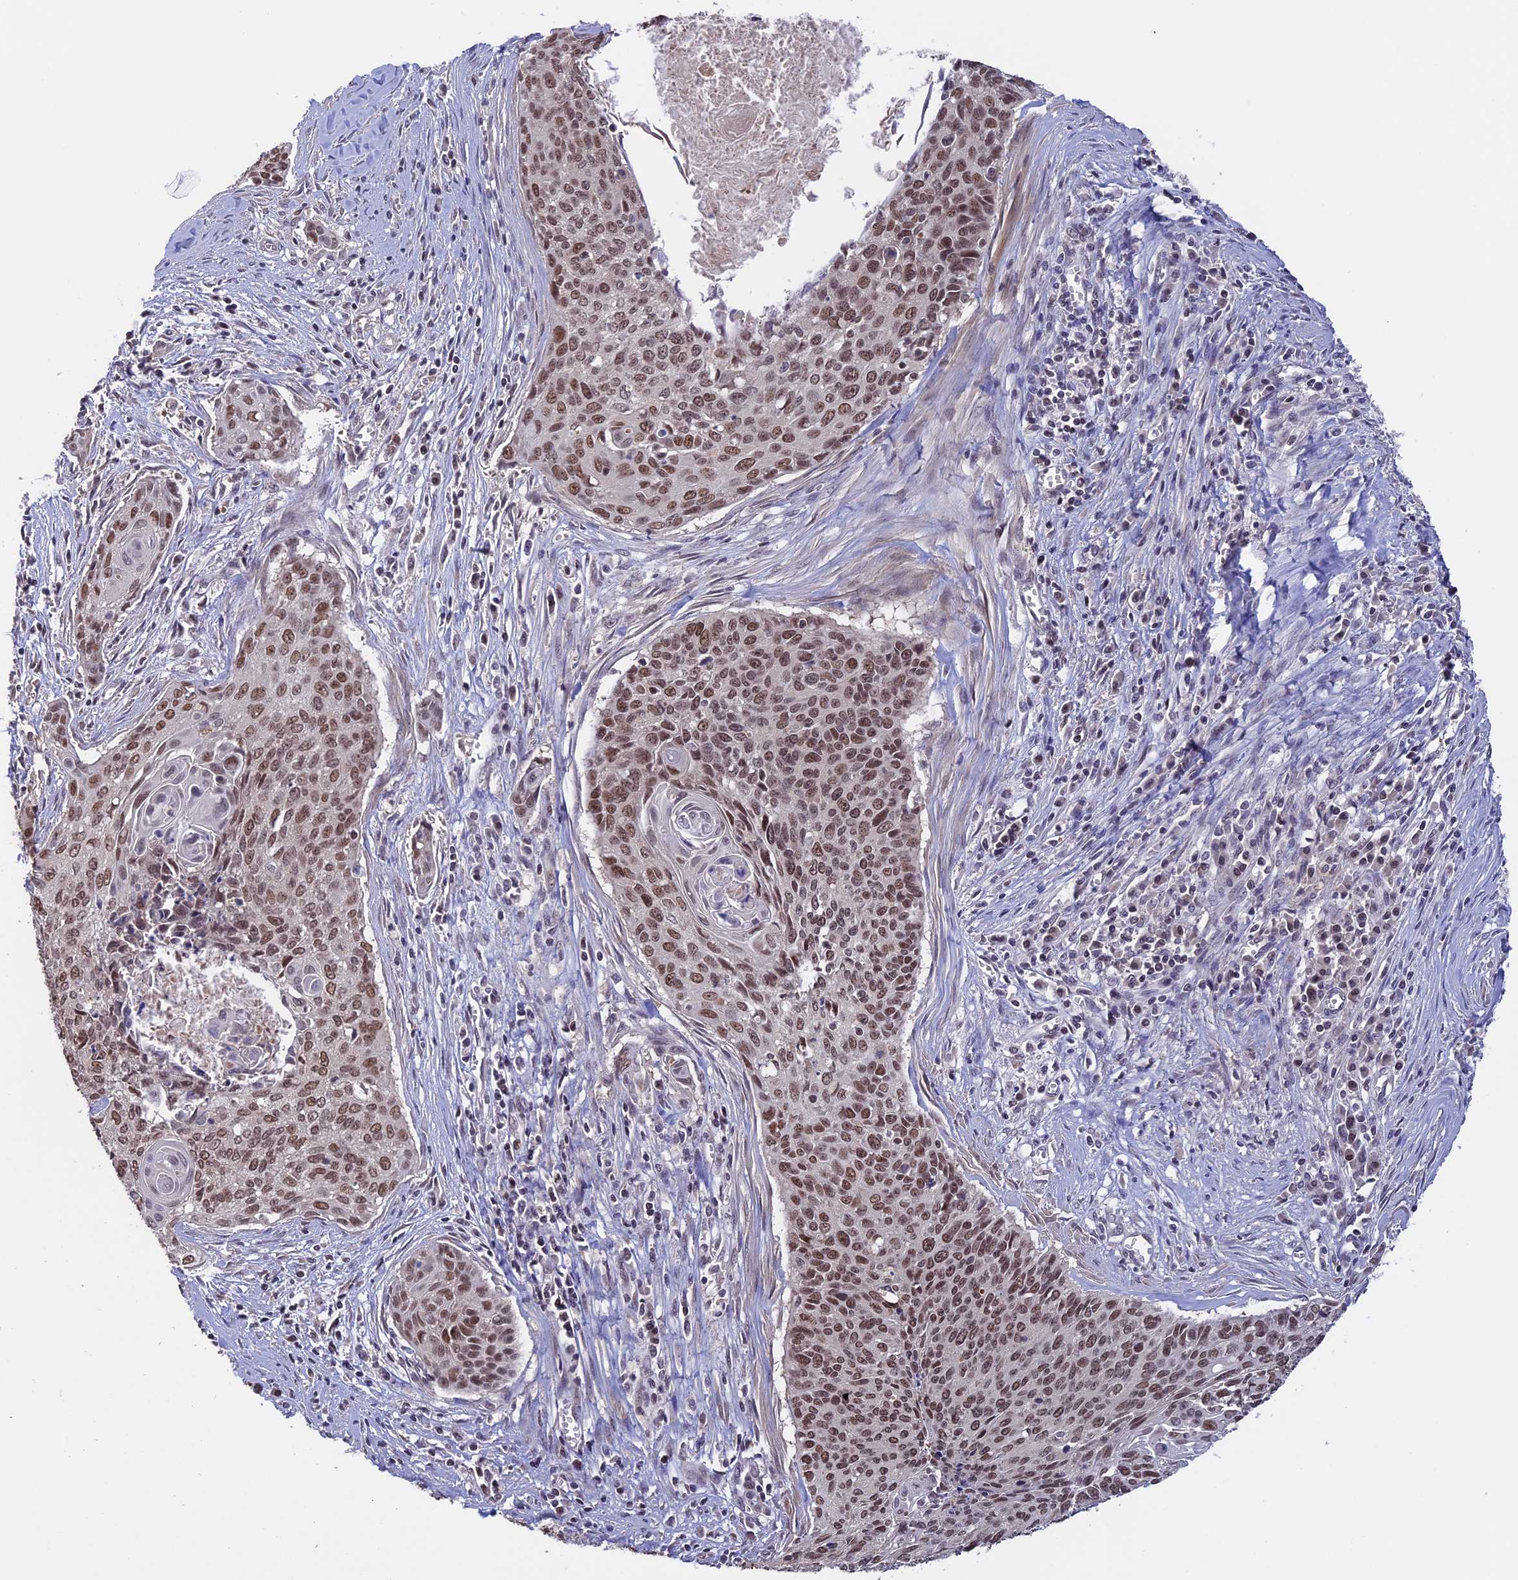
{"staining": {"intensity": "moderate", "quantity": ">75%", "location": "nuclear"}, "tissue": "cervical cancer", "cell_type": "Tumor cells", "image_type": "cancer", "snomed": [{"axis": "morphology", "description": "Squamous cell carcinoma, NOS"}, {"axis": "topography", "description": "Cervix"}], "caption": "This is an image of immunohistochemistry (IHC) staining of squamous cell carcinoma (cervical), which shows moderate staining in the nuclear of tumor cells.", "gene": "RFC5", "patient": {"sex": "female", "age": 55}}